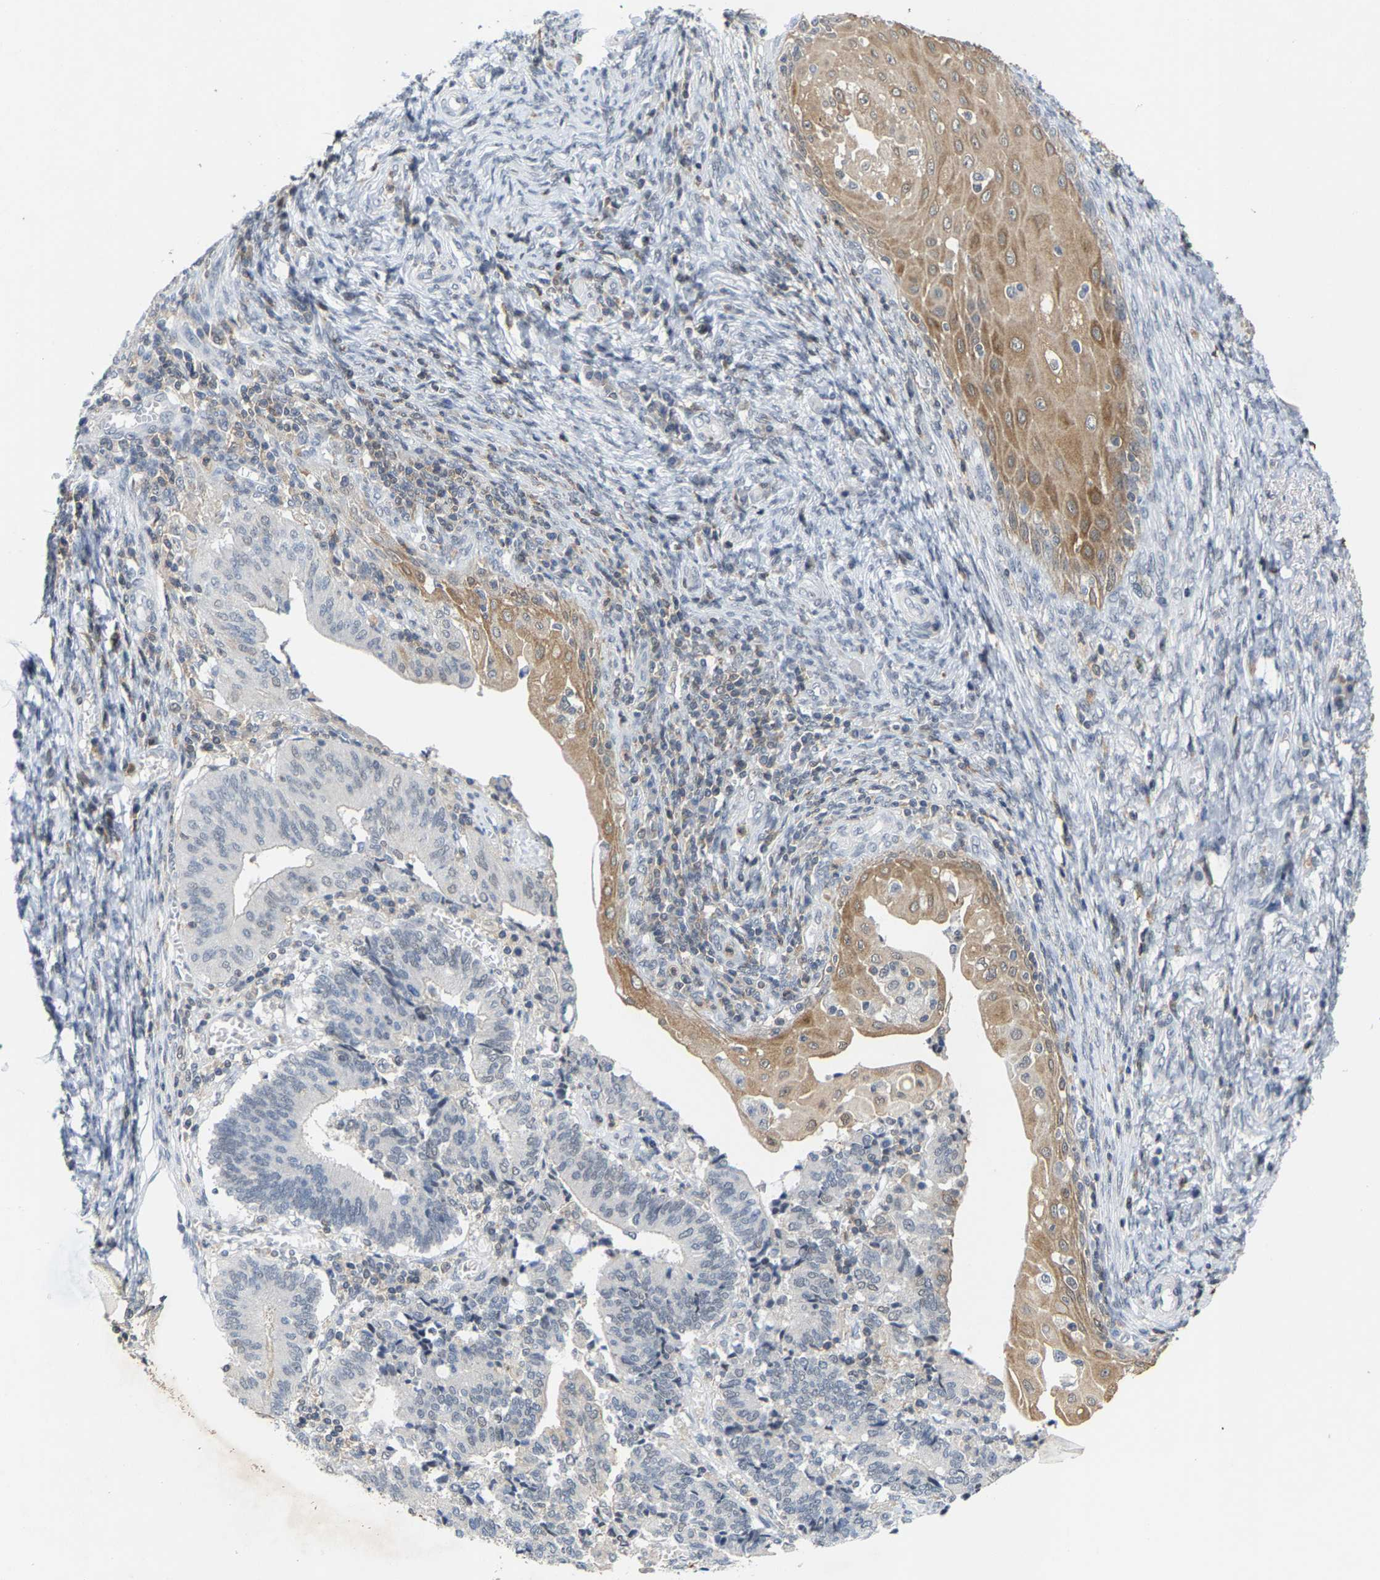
{"staining": {"intensity": "negative", "quantity": "none", "location": "none"}, "tissue": "cervical cancer", "cell_type": "Tumor cells", "image_type": "cancer", "snomed": [{"axis": "morphology", "description": "Adenocarcinoma, NOS"}, {"axis": "topography", "description": "Cervix"}], "caption": "Immunohistochemical staining of adenocarcinoma (cervical) reveals no significant staining in tumor cells. (Brightfield microscopy of DAB IHC at high magnification).", "gene": "FGD3", "patient": {"sex": "female", "age": 44}}